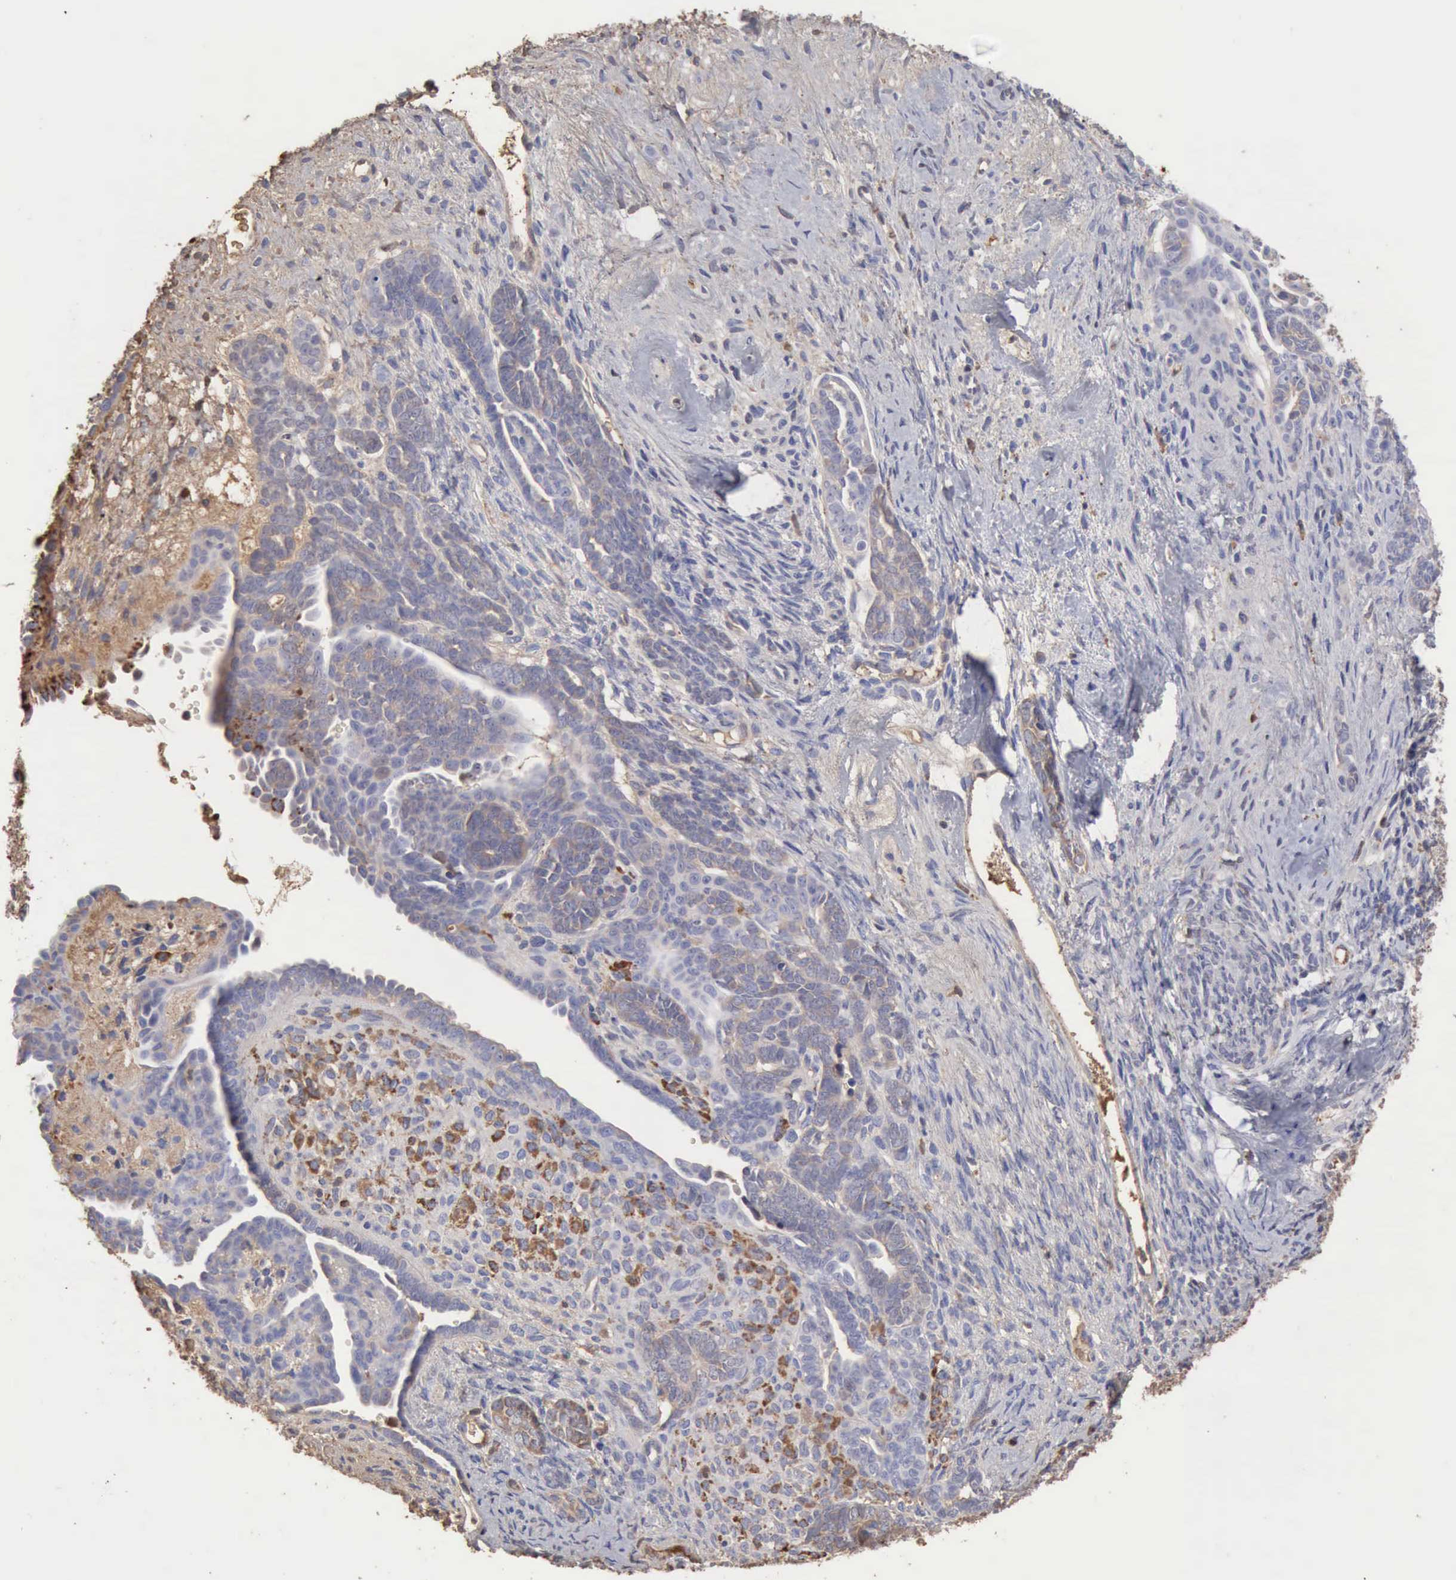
{"staining": {"intensity": "weak", "quantity": "<25%", "location": "cytoplasmic/membranous,nuclear"}, "tissue": "endometrial cancer", "cell_type": "Tumor cells", "image_type": "cancer", "snomed": [{"axis": "morphology", "description": "Neoplasm, malignant, NOS"}, {"axis": "topography", "description": "Endometrium"}], "caption": "The photomicrograph exhibits no significant staining in tumor cells of malignant neoplasm (endometrial).", "gene": "SERPINA1", "patient": {"sex": "female", "age": 74}}